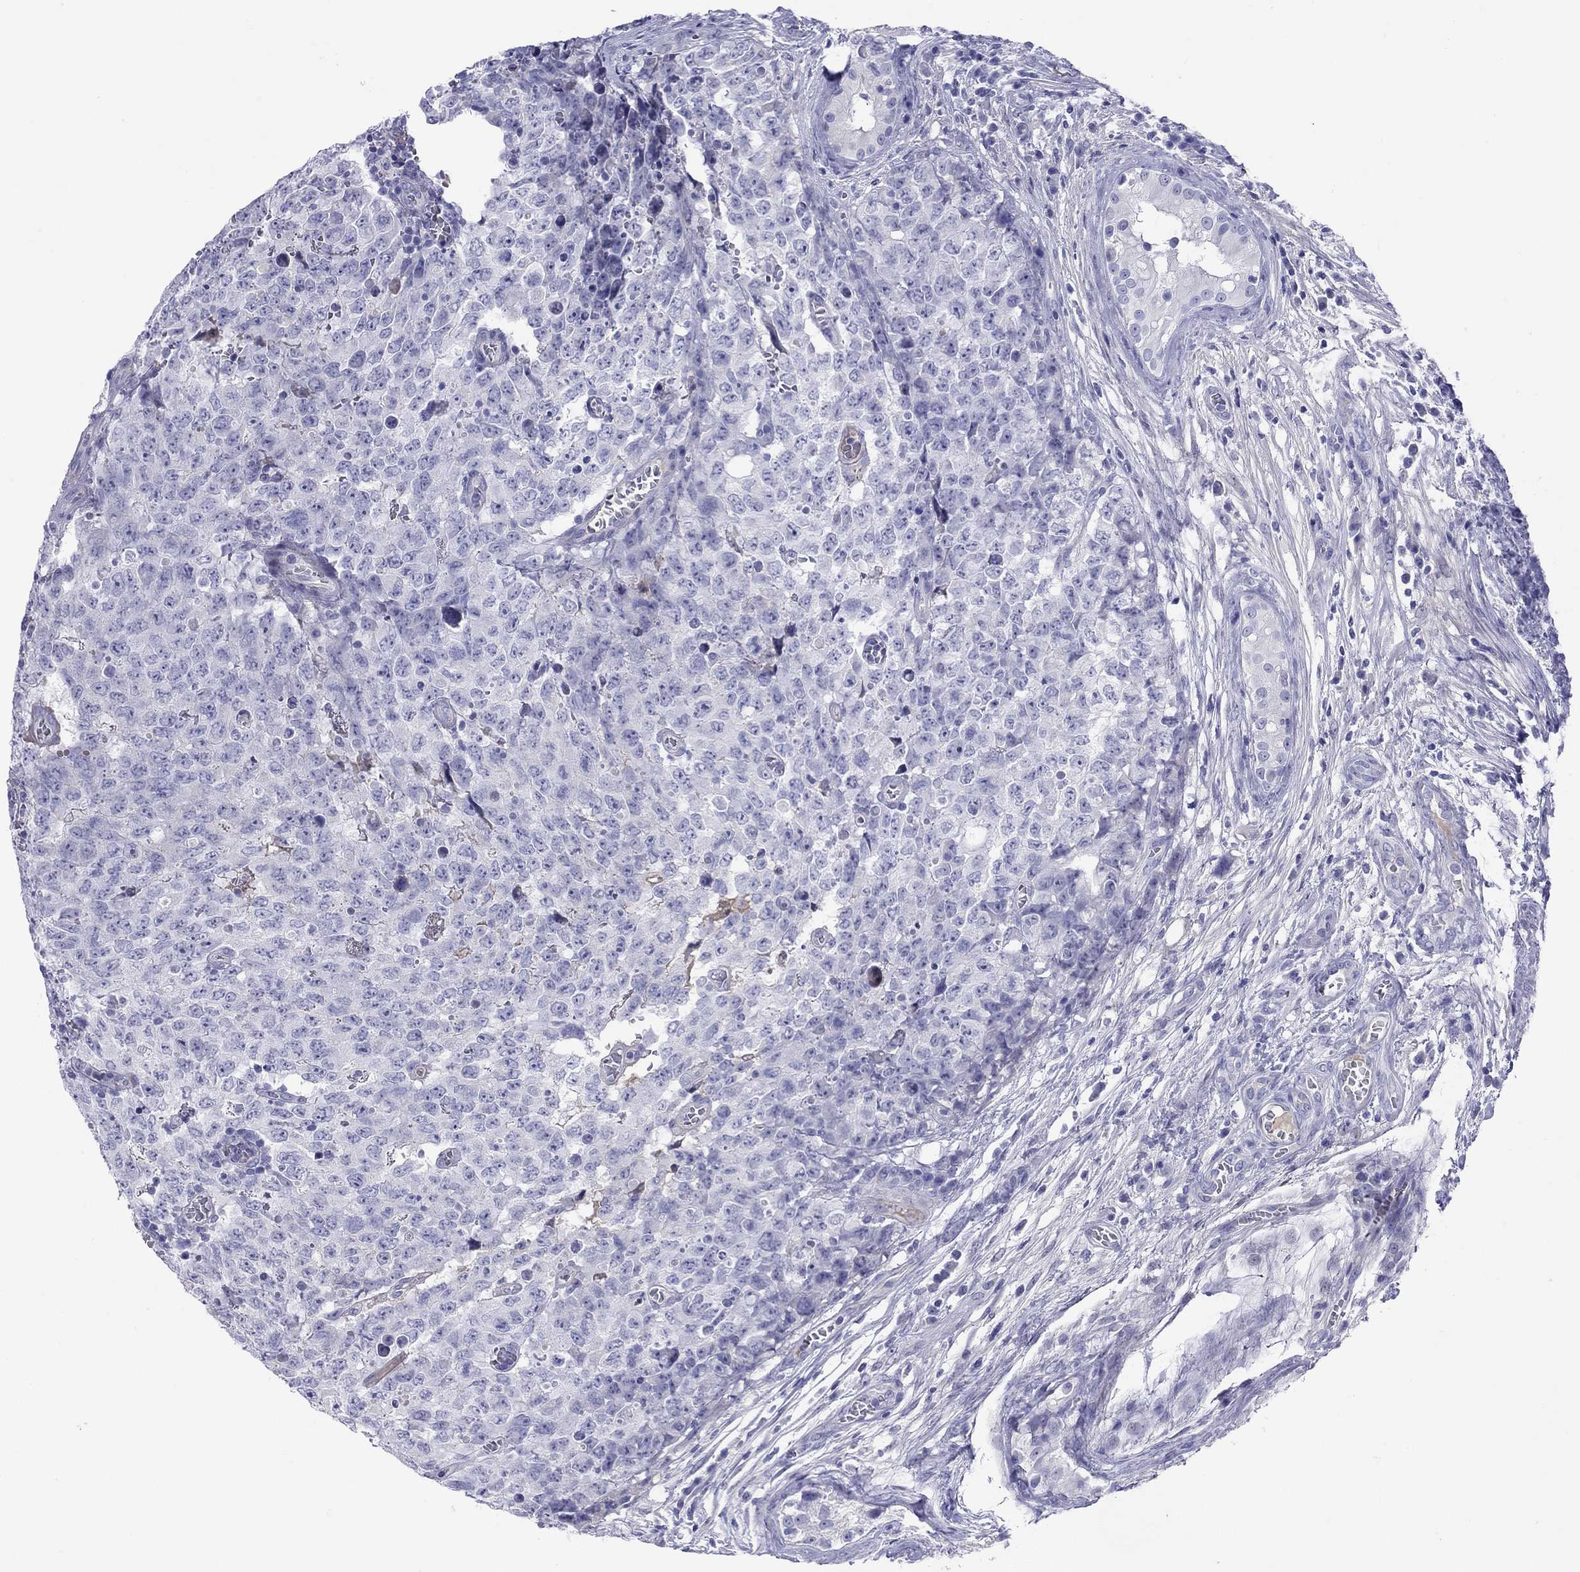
{"staining": {"intensity": "negative", "quantity": "none", "location": "none"}, "tissue": "testis cancer", "cell_type": "Tumor cells", "image_type": "cancer", "snomed": [{"axis": "morphology", "description": "Carcinoma, Embryonal, NOS"}, {"axis": "topography", "description": "Testis"}], "caption": "The photomicrograph demonstrates no staining of tumor cells in testis embryonal carcinoma.", "gene": "CMYA5", "patient": {"sex": "male", "age": 23}}